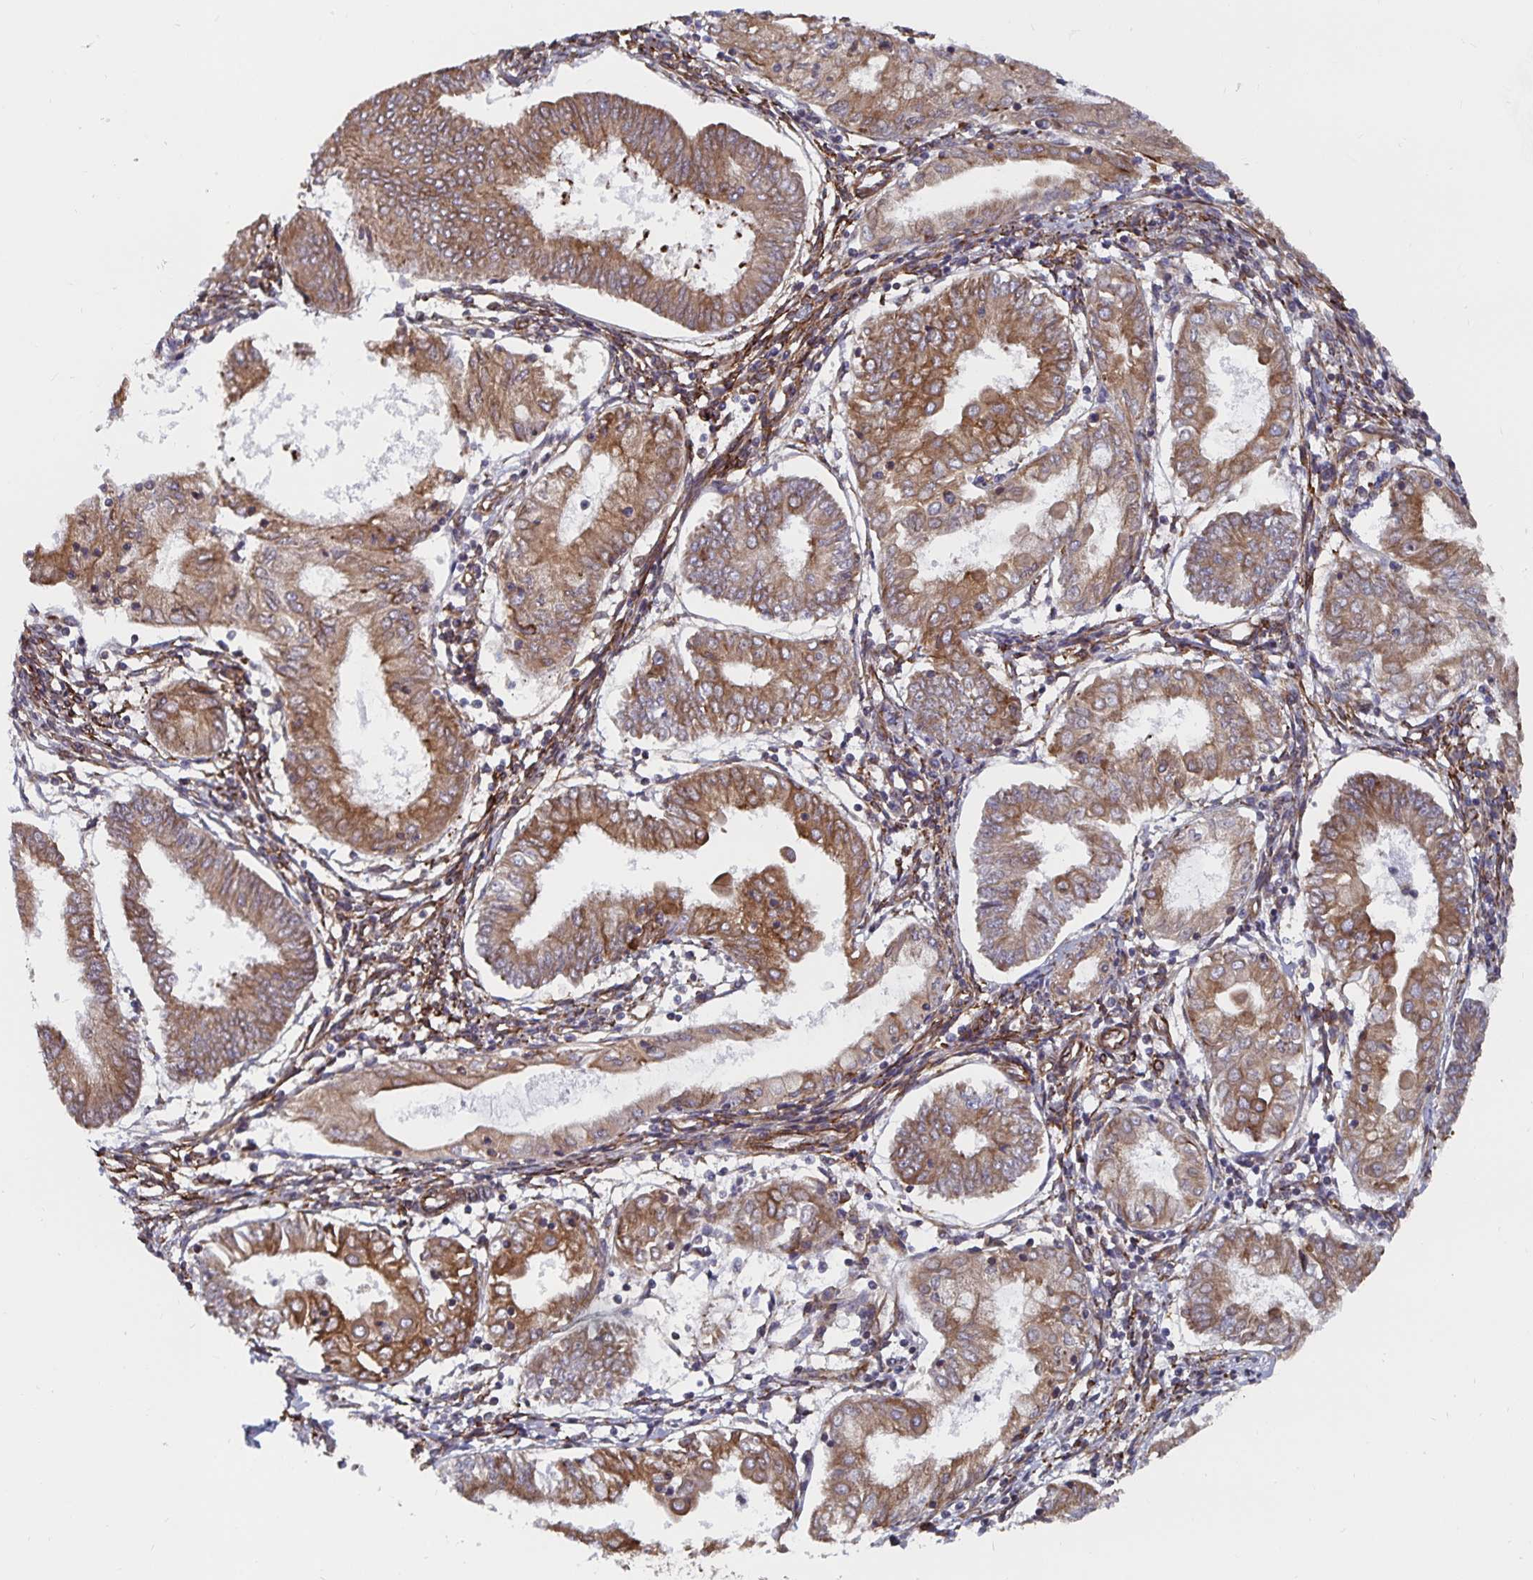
{"staining": {"intensity": "moderate", "quantity": ">75%", "location": "cytoplasmic/membranous"}, "tissue": "endometrial cancer", "cell_type": "Tumor cells", "image_type": "cancer", "snomed": [{"axis": "morphology", "description": "Adenocarcinoma, NOS"}, {"axis": "topography", "description": "Endometrium"}], "caption": "The image shows staining of endometrial adenocarcinoma, revealing moderate cytoplasmic/membranous protein positivity (brown color) within tumor cells.", "gene": "BCAP29", "patient": {"sex": "female", "age": 68}}